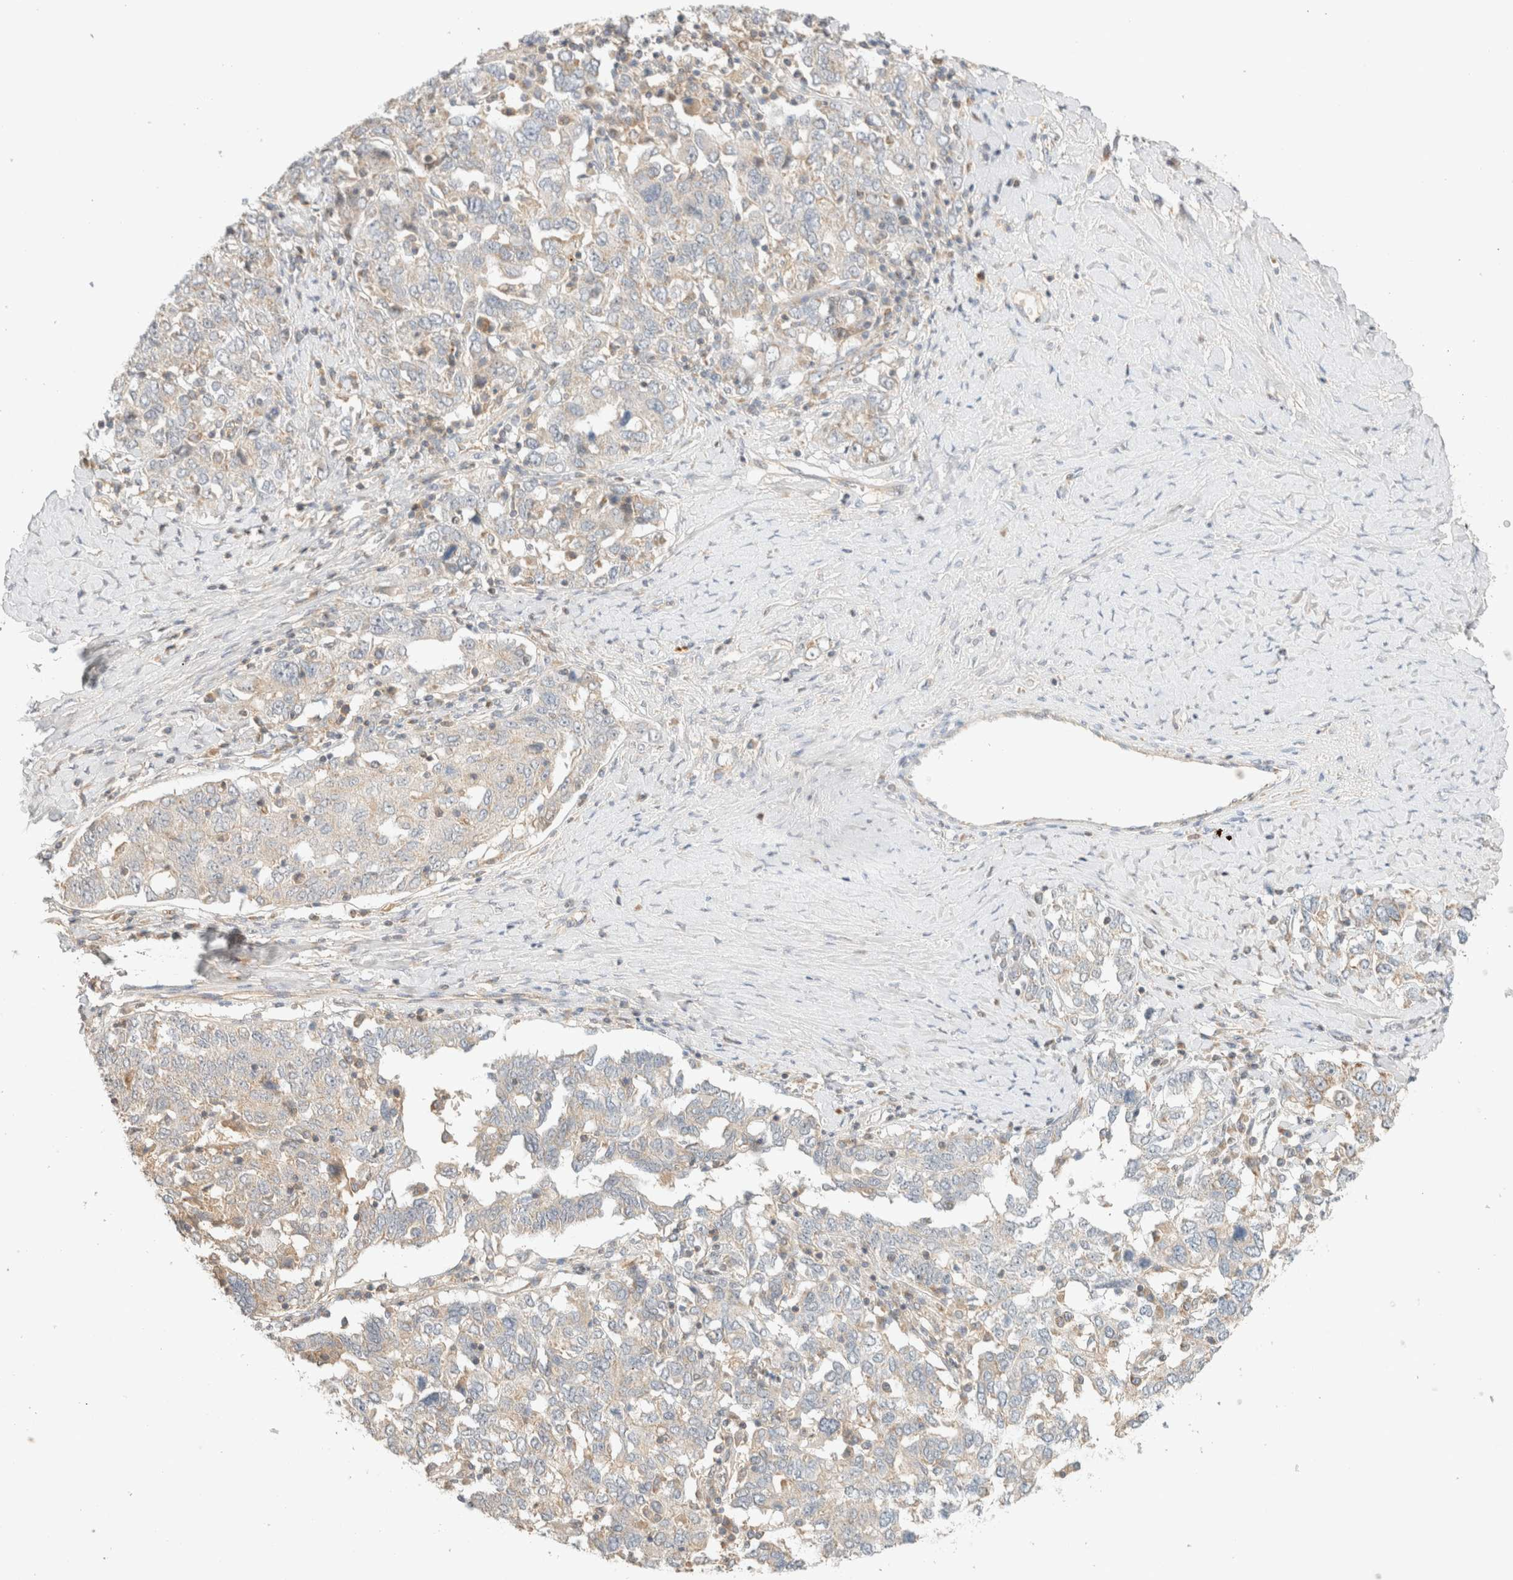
{"staining": {"intensity": "negative", "quantity": "none", "location": "none"}, "tissue": "ovarian cancer", "cell_type": "Tumor cells", "image_type": "cancer", "snomed": [{"axis": "morphology", "description": "Carcinoma, endometroid"}, {"axis": "topography", "description": "Ovary"}], "caption": "This is an IHC histopathology image of human endometroid carcinoma (ovarian). There is no positivity in tumor cells.", "gene": "MRM3", "patient": {"sex": "female", "age": 62}}